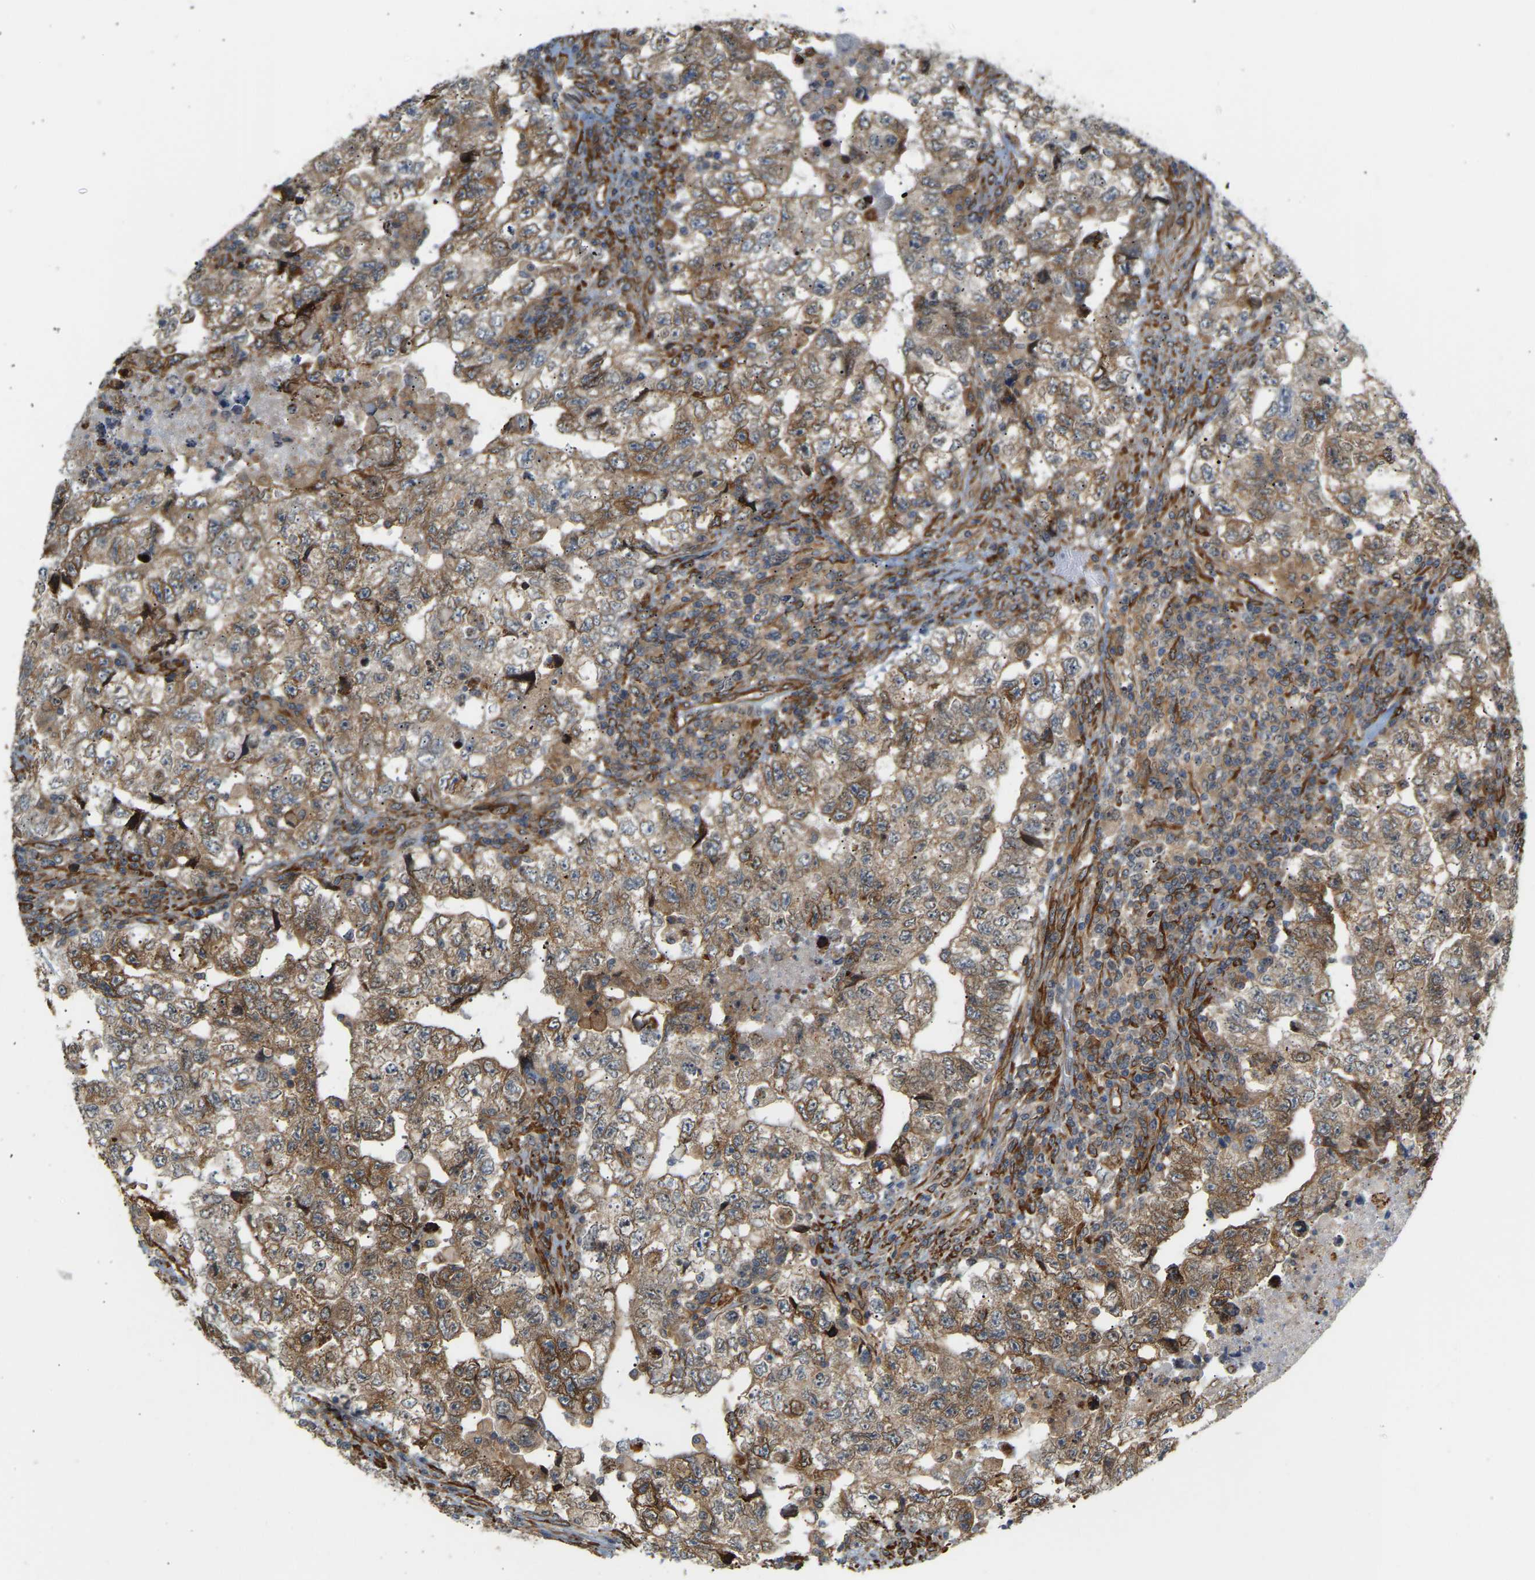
{"staining": {"intensity": "moderate", "quantity": ">75%", "location": "cytoplasmic/membranous"}, "tissue": "testis cancer", "cell_type": "Tumor cells", "image_type": "cancer", "snomed": [{"axis": "morphology", "description": "Carcinoma, Embryonal, NOS"}, {"axis": "topography", "description": "Testis"}], "caption": "Embryonal carcinoma (testis) stained with immunohistochemistry reveals moderate cytoplasmic/membranous positivity in approximately >75% of tumor cells. The staining was performed using DAB, with brown indicating positive protein expression. Nuclei are stained blue with hematoxylin.", "gene": "PLCG2", "patient": {"sex": "male", "age": 36}}